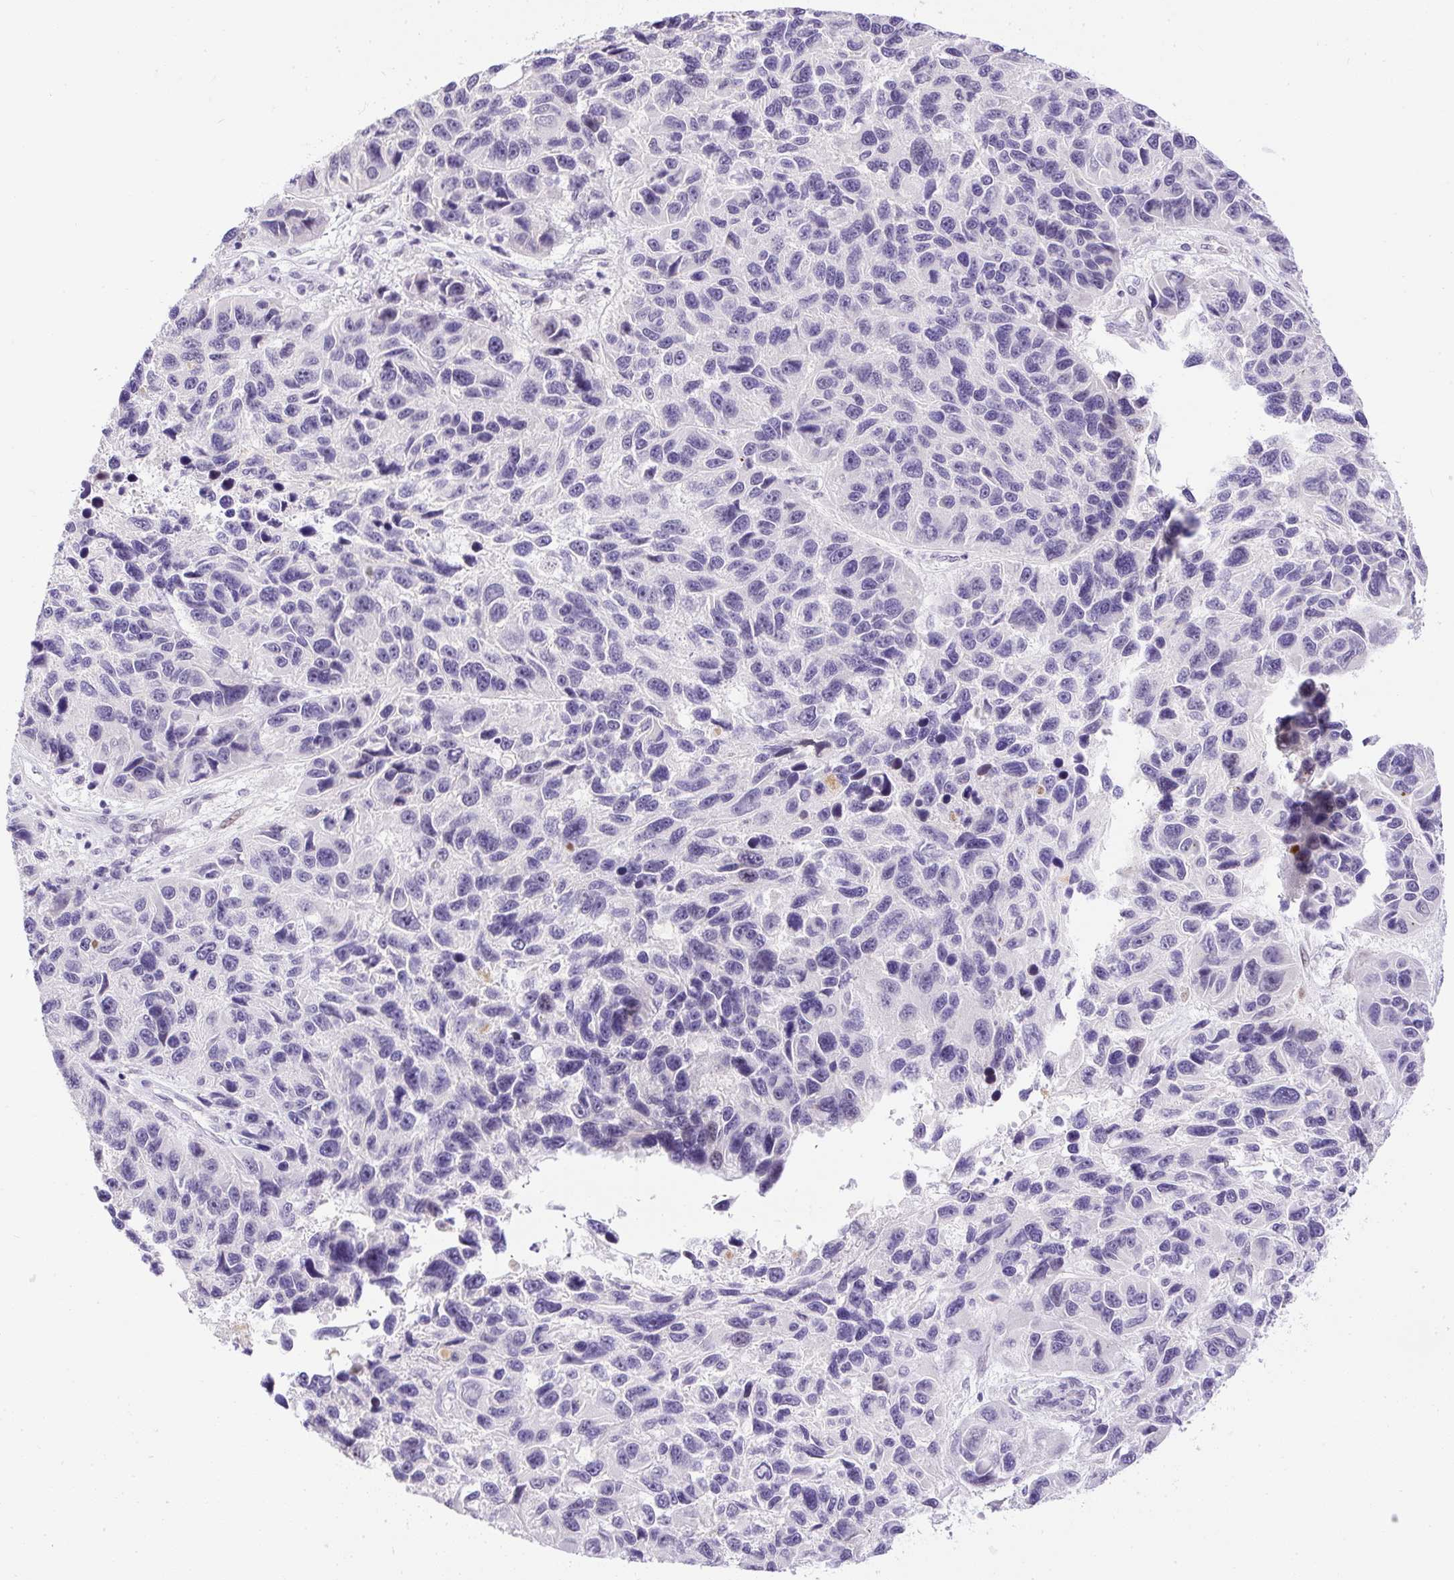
{"staining": {"intensity": "negative", "quantity": "none", "location": "none"}, "tissue": "melanoma", "cell_type": "Tumor cells", "image_type": "cancer", "snomed": [{"axis": "morphology", "description": "Malignant melanoma, NOS"}, {"axis": "topography", "description": "Skin"}], "caption": "Immunohistochemical staining of human melanoma shows no significant staining in tumor cells.", "gene": "WNT10B", "patient": {"sex": "male", "age": 53}}